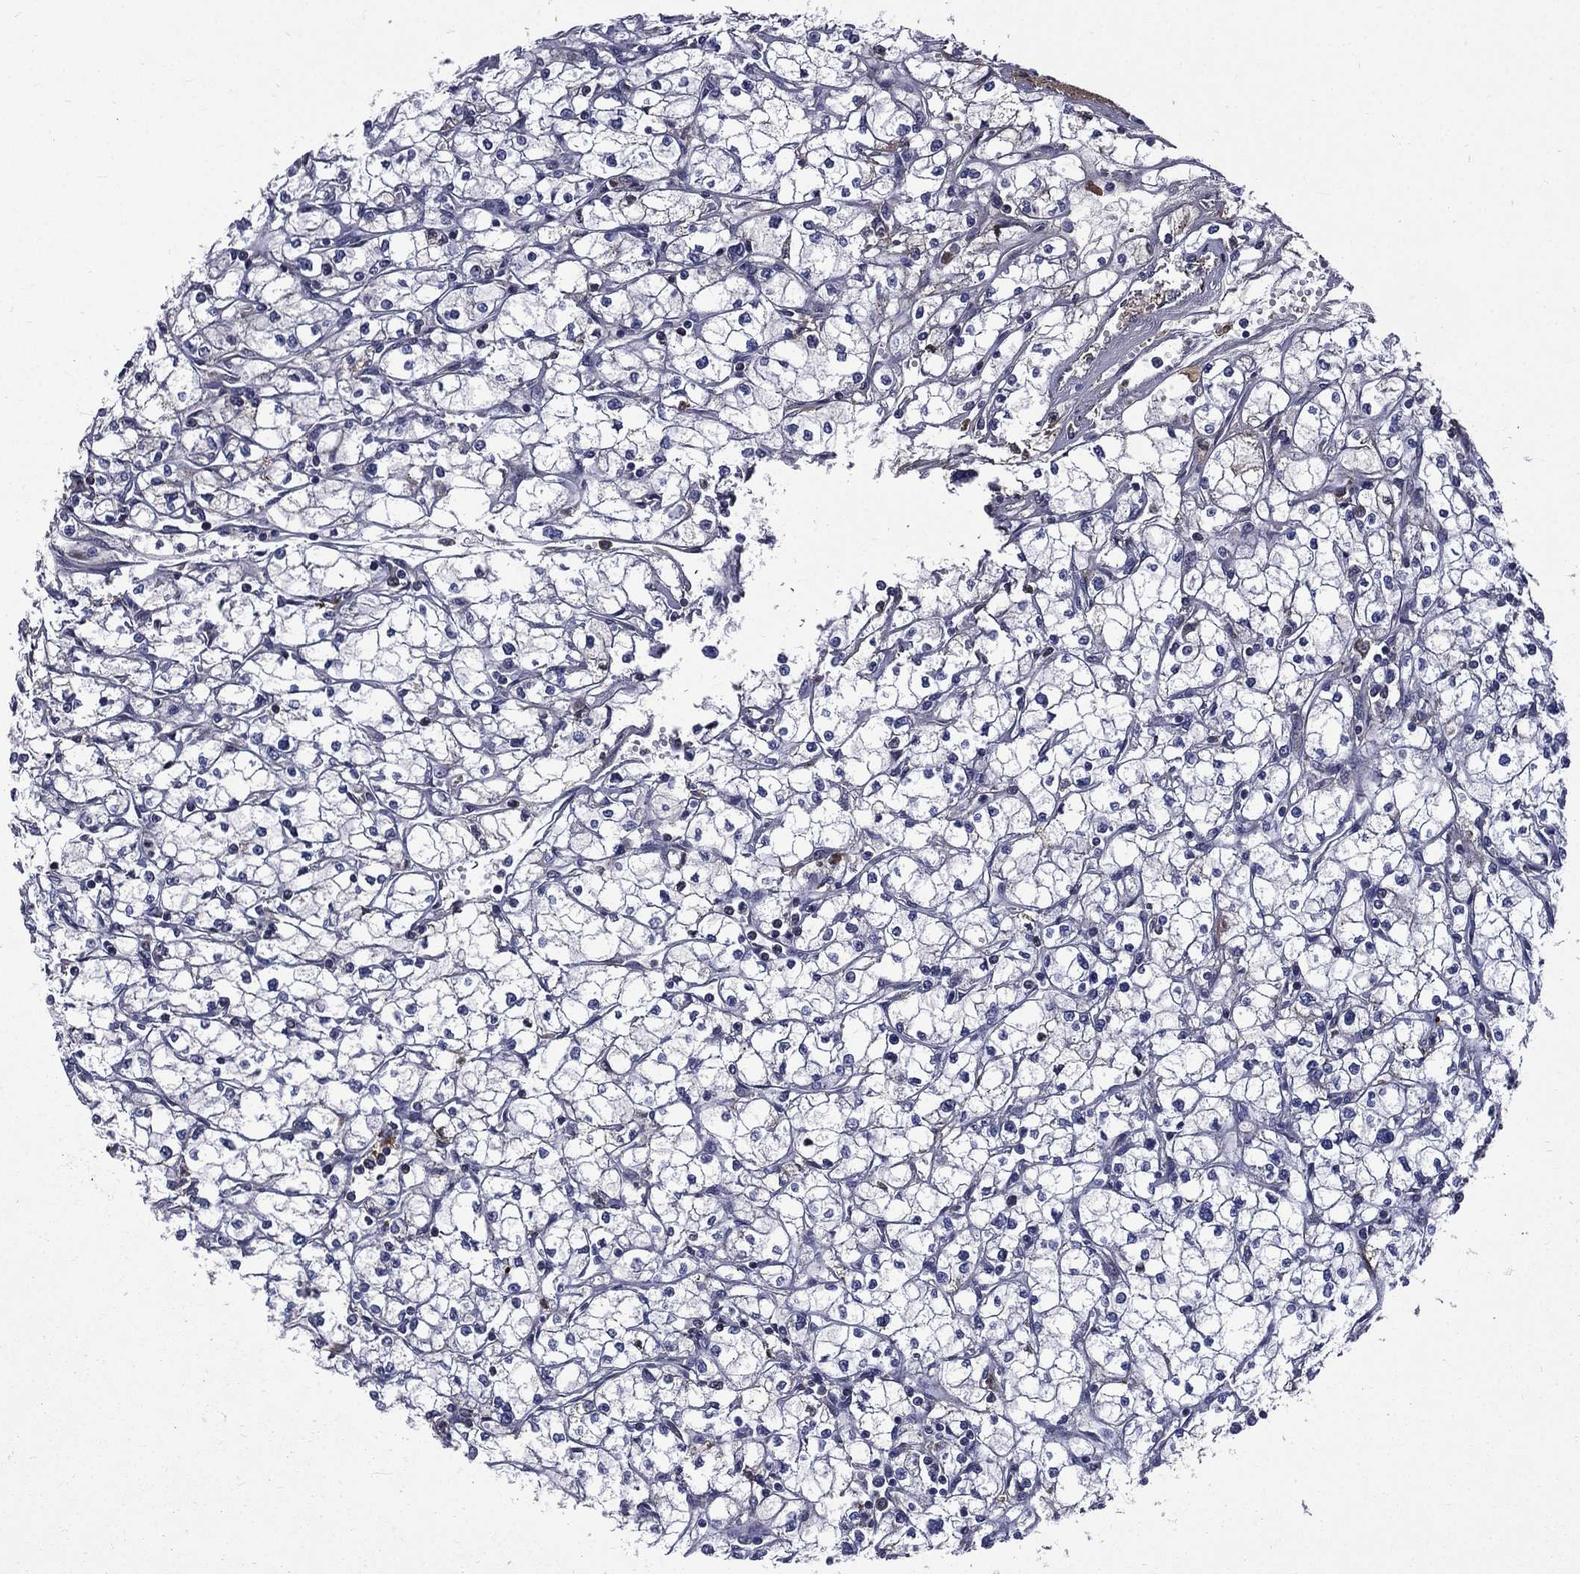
{"staining": {"intensity": "weak", "quantity": "<25%", "location": "cytoplasmic/membranous"}, "tissue": "renal cancer", "cell_type": "Tumor cells", "image_type": "cancer", "snomed": [{"axis": "morphology", "description": "Adenocarcinoma, NOS"}, {"axis": "topography", "description": "Kidney"}], "caption": "Tumor cells are negative for protein expression in human adenocarcinoma (renal).", "gene": "FGG", "patient": {"sex": "male", "age": 67}}